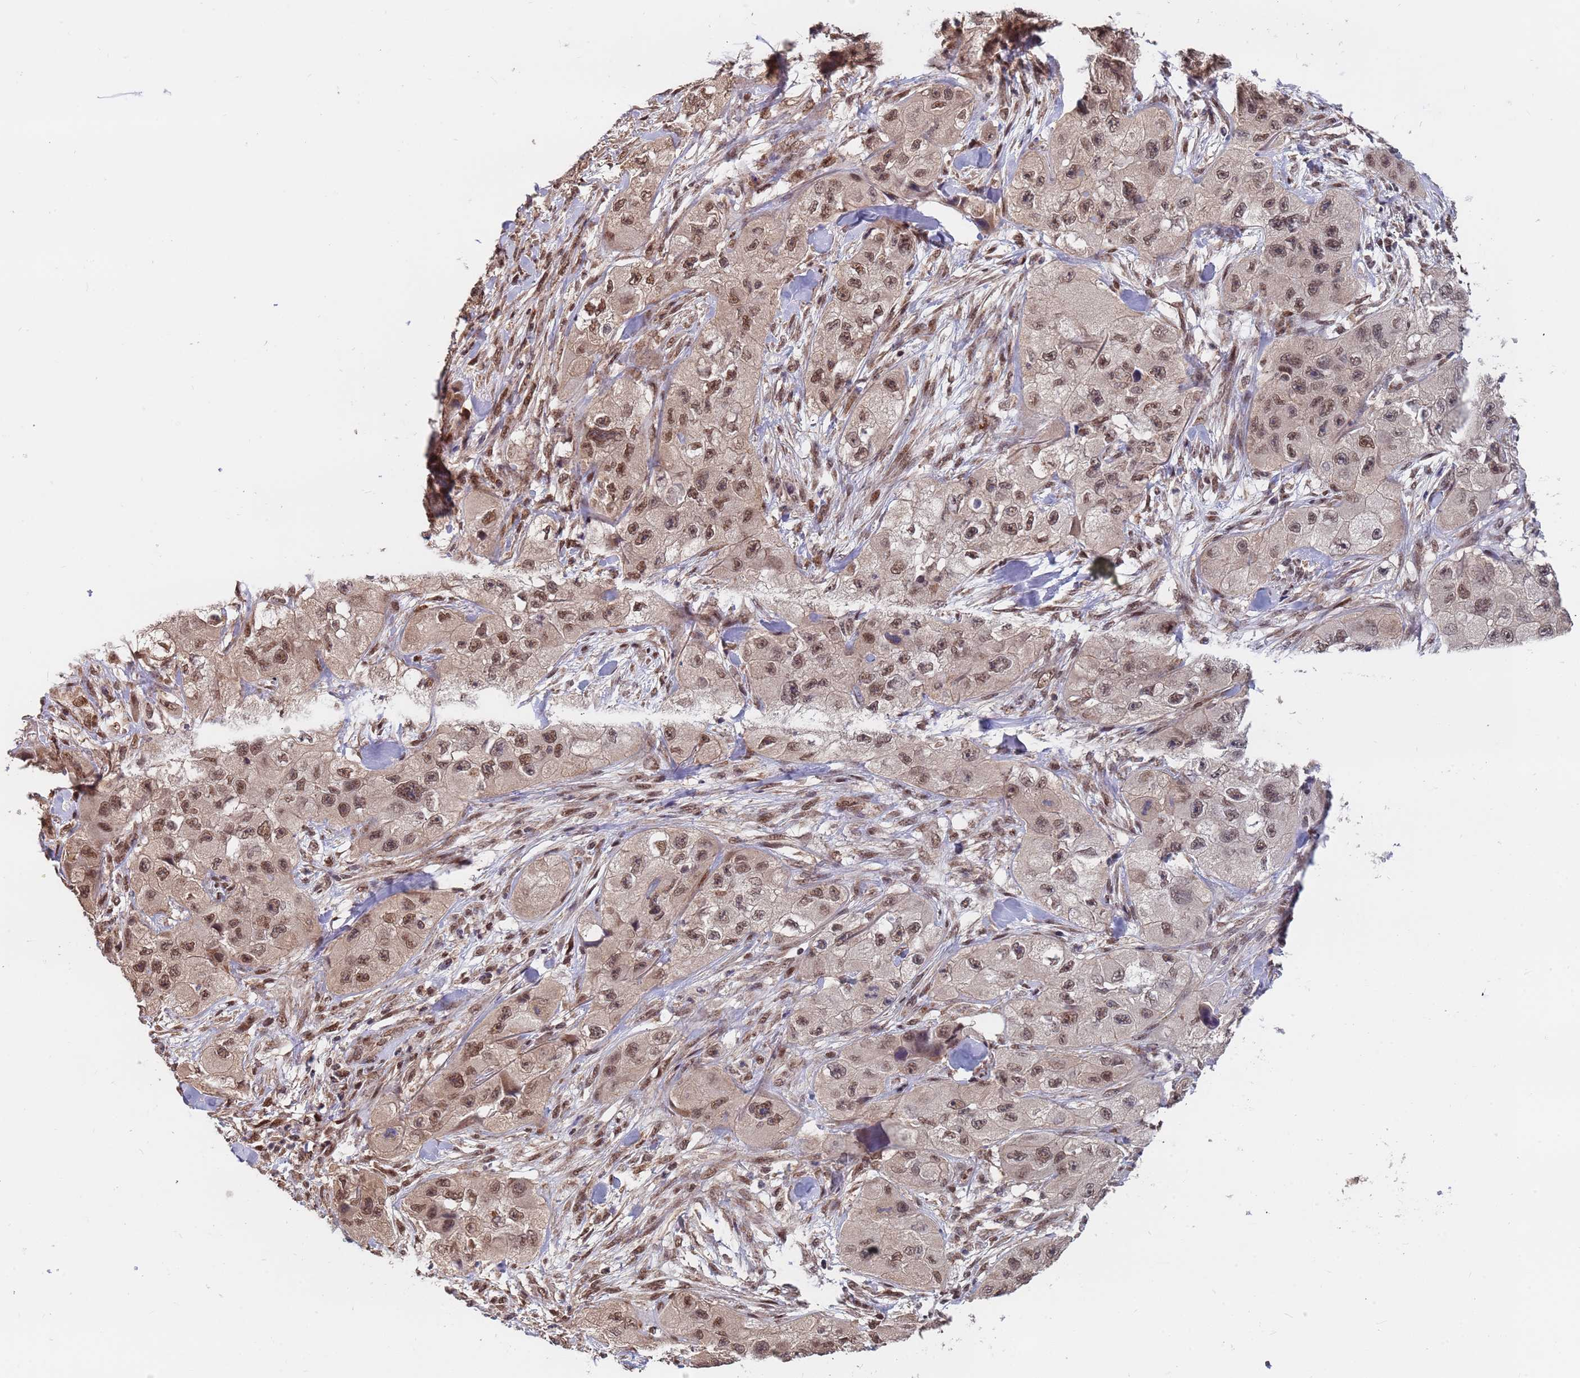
{"staining": {"intensity": "moderate", "quantity": ">75%", "location": "nuclear"}, "tissue": "skin cancer", "cell_type": "Tumor cells", "image_type": "cancer", "snomed": [{"axis": "morphology", "description": "Squamous cell carcinoma, NOS"}, {"axis": "topography", "description": "Skin"}, {"axis": "topography", "description": "Subcutis"}], "caption": "A medium amount of moderate nuclear expression is seen in approximately >75% of tumor cells in squamous cell carcinoma (skin) tissue. The protein is stained brown, and the nuclei are stained in blue (DAB IHC with brightfield microscopy, high magnification).", "gene": "DENND2B", "patient": {"sex": "male", "age": 73}}